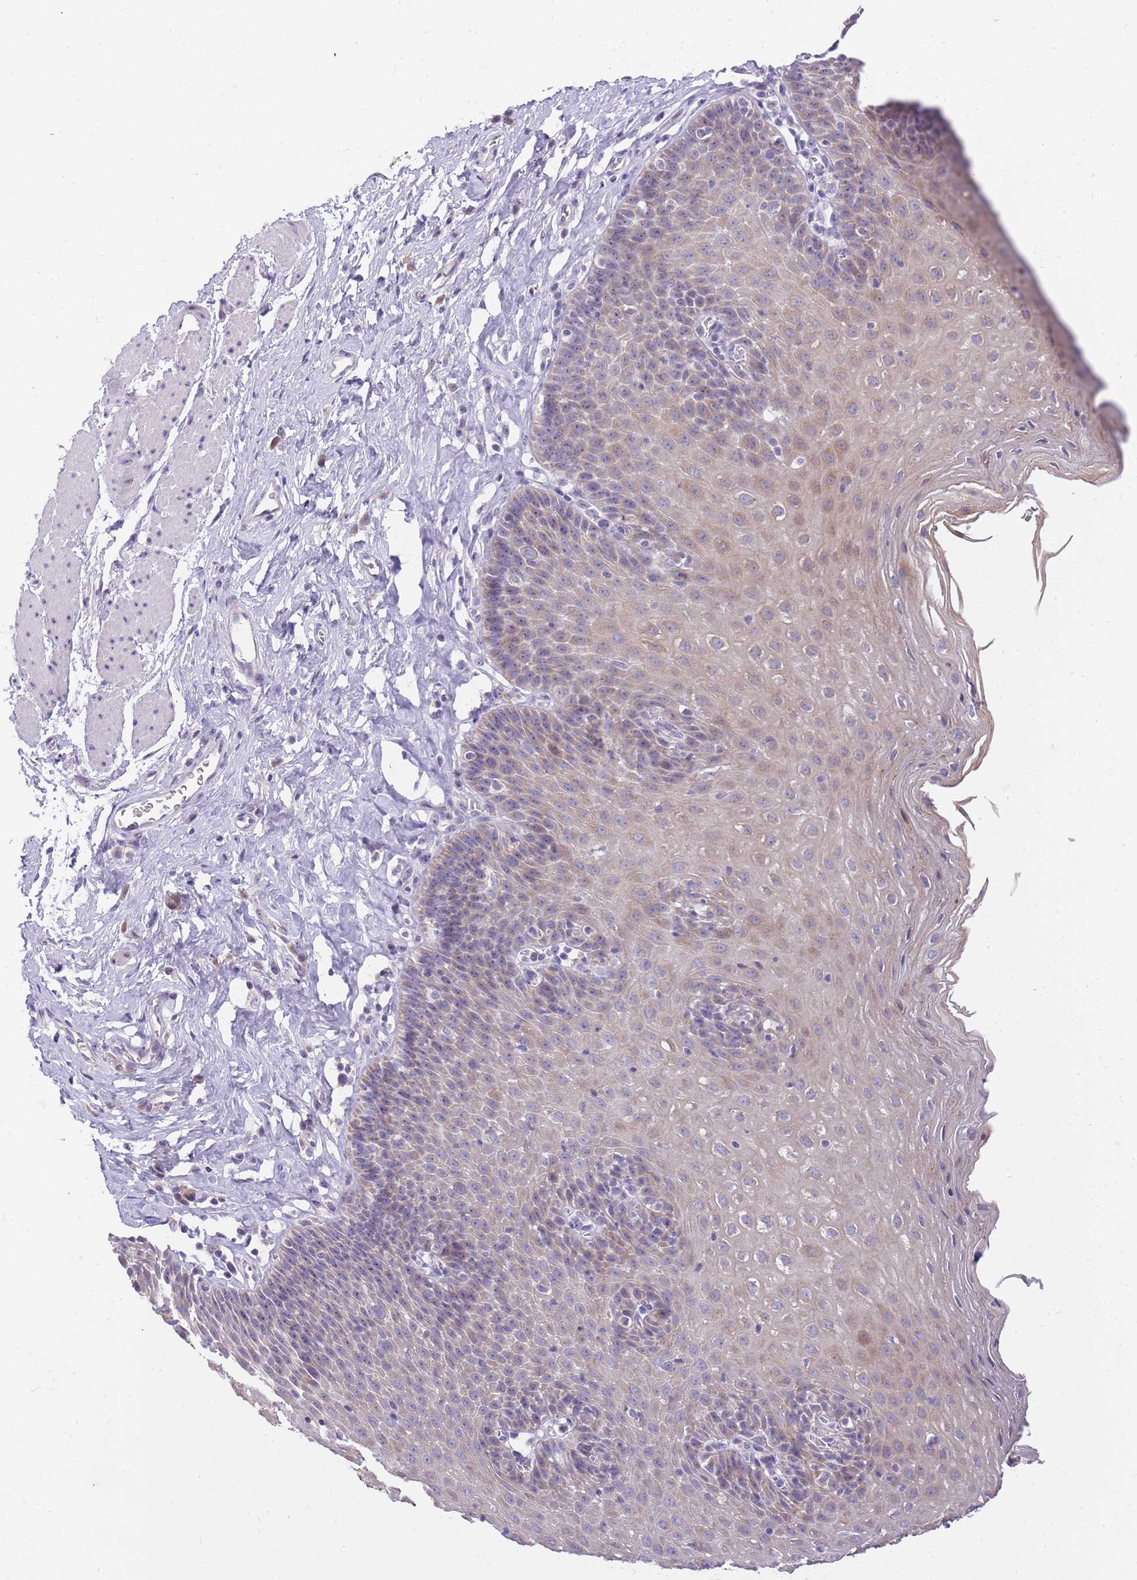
{"staining": {"intensity": "weak", "quantity": "25%-75%", "location": "cytoplasmic/membranous,nuclear"}, "tissue": "esophagus", "cell_type": "Squamous epithelial cells", "image_type": "normal", "snomed": [{"axis": "morphology", "description": "Normal tissue, NOS"}, {"axis": "topography", "description": "Esophagus"}], "caption": "Esophagus stained with immunohistochemistry exhibits weak cytoplasmic/membranous,nuclear staining in approximately 25%-75% of squamous epithelial cells. (Brightfield microscopy of DAB IHC at high magnification).", "gene": "DNAJA3", "patient": {"sex": "female", "age": 61}}